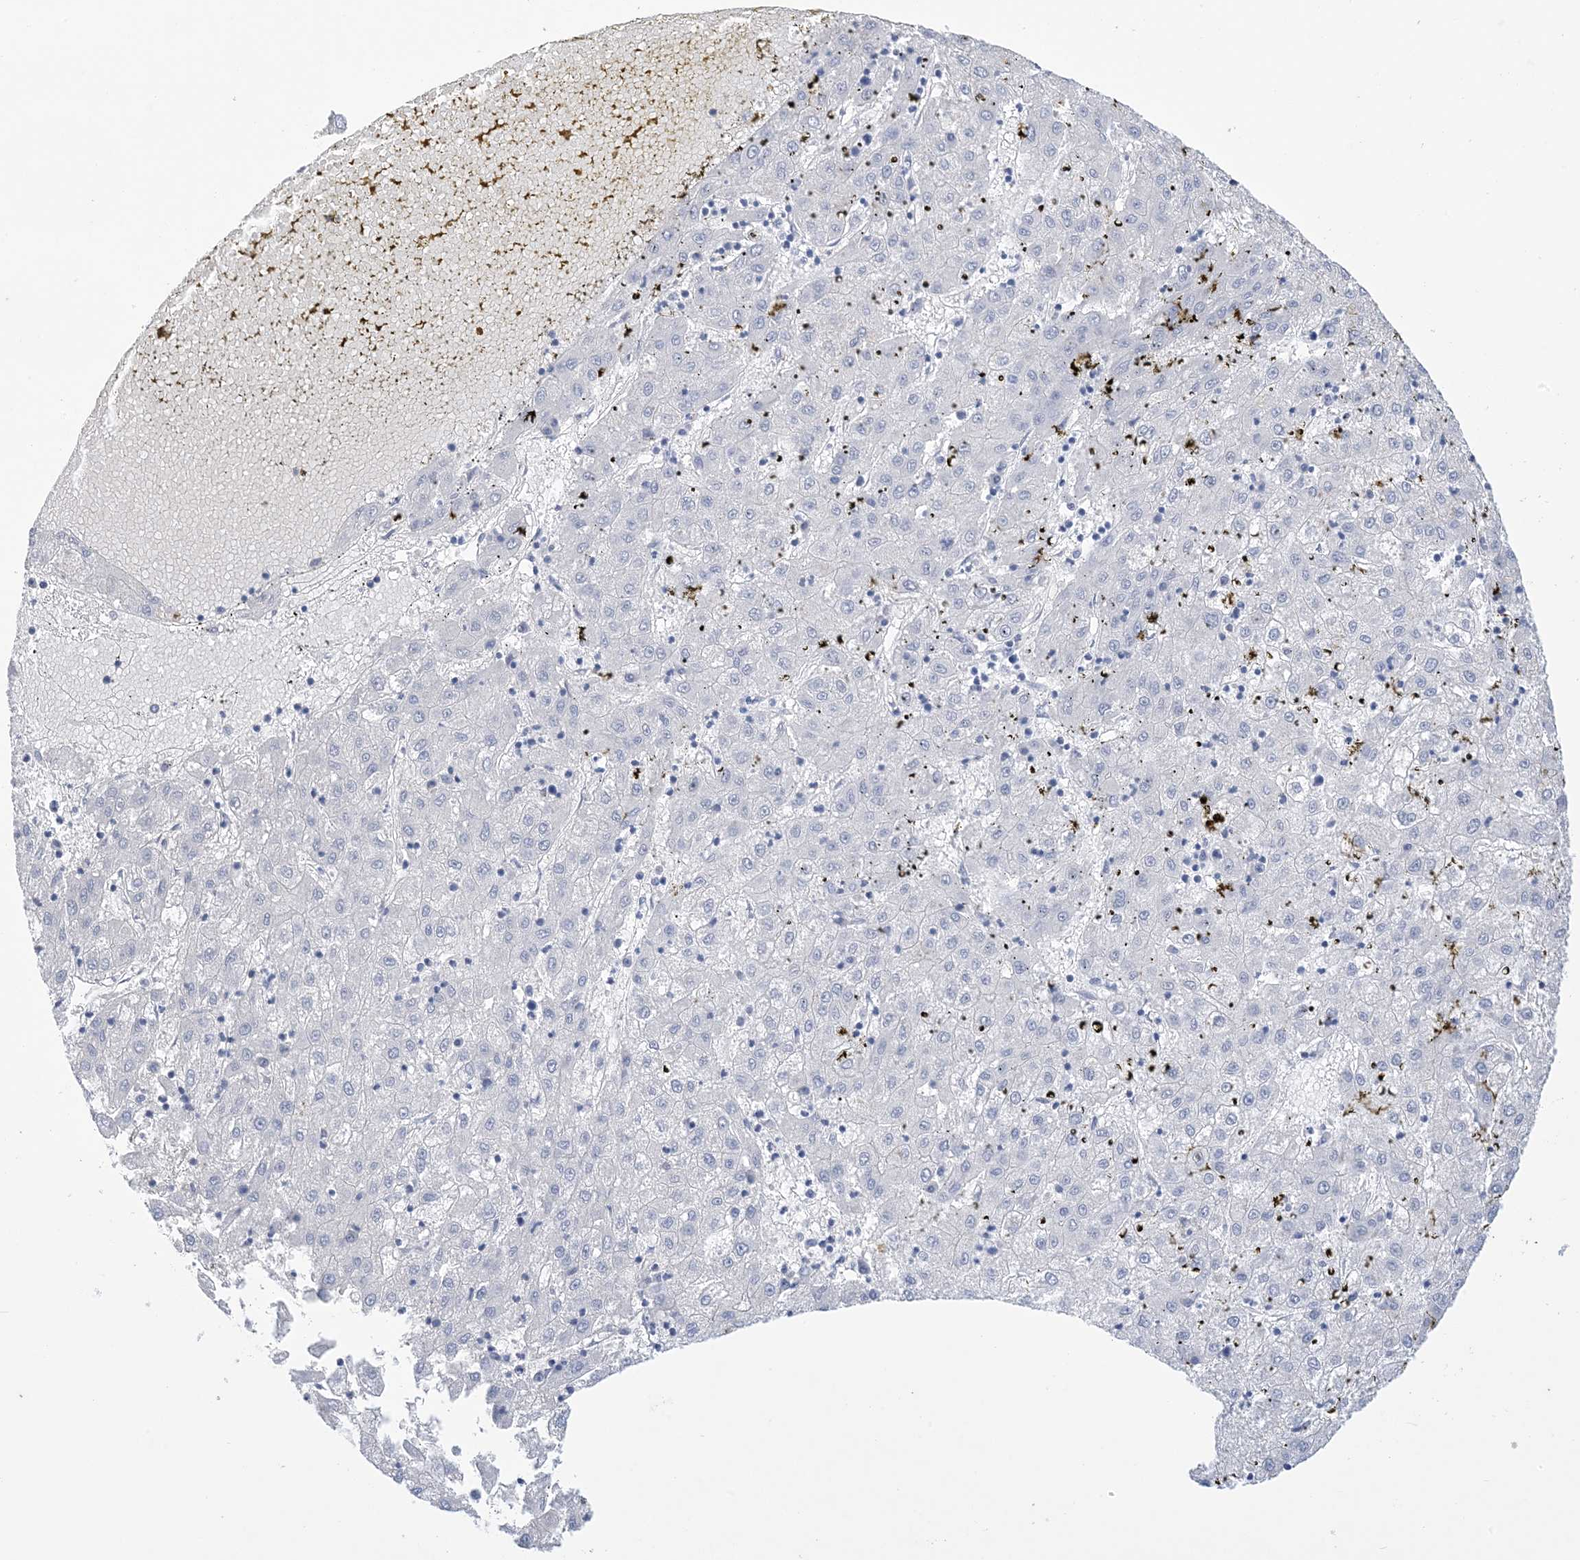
{"staining": {"intensity": "negative", "quantity": "none", "location": "none"}, "tissue": "liver cancer", "cell_type": "Tumor cells", "image_type": "cancer", "snomed": [{"axis": "morphology", "description": "Carcinoma, Hepatocellular, NOS"}, {"axis": "topography", "description": "Liver"}], "caption": "Immunohistochemistry (IHC) of human liver cancer shows no positivity in tumor cells.", "gene": "DSC3", "patient": {"sex": "male", "age": 72}}